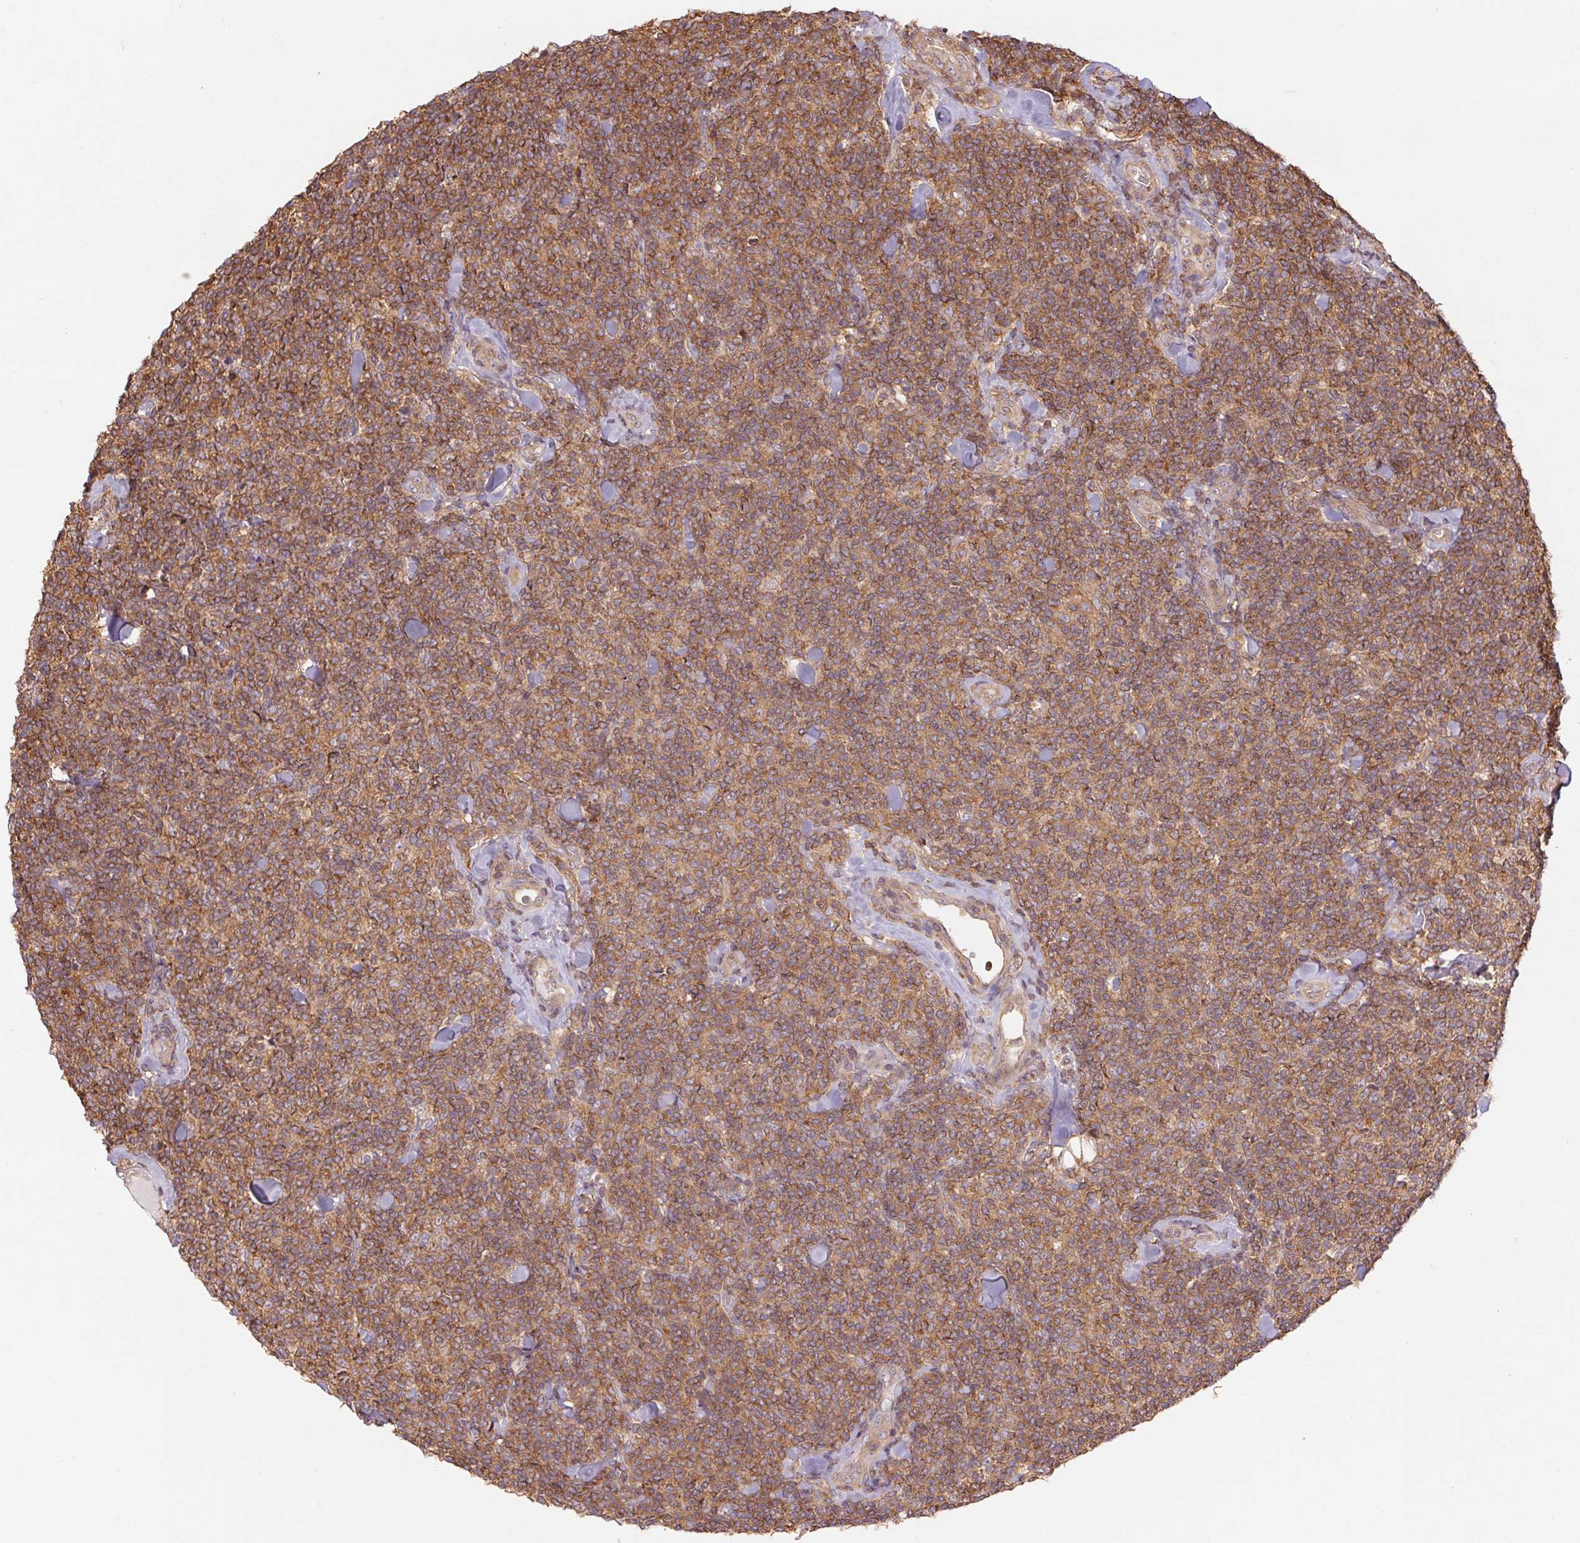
{"staining": {"intensity": "moderate", "quantity": ">75%", "location": "cytoplasmic/membranous"}, "tissue": "lymphoma", "cell_type": "Tumor cells", "image_type": "cancer", "snomed": [{"axis": "morphology", "description": "Malignant lymphoma, non-Hodgkin's type, Low grade"}, {"axis": "topography", "description": "Lymph node"}], "caption": "A medium amount of moderate cytoplasmic/membranous expression is seen in about >75% of tumor cells in lymphoma tissue.", "gene": "TUBA3D", "patient": {"sex": "female", "age": 56}}